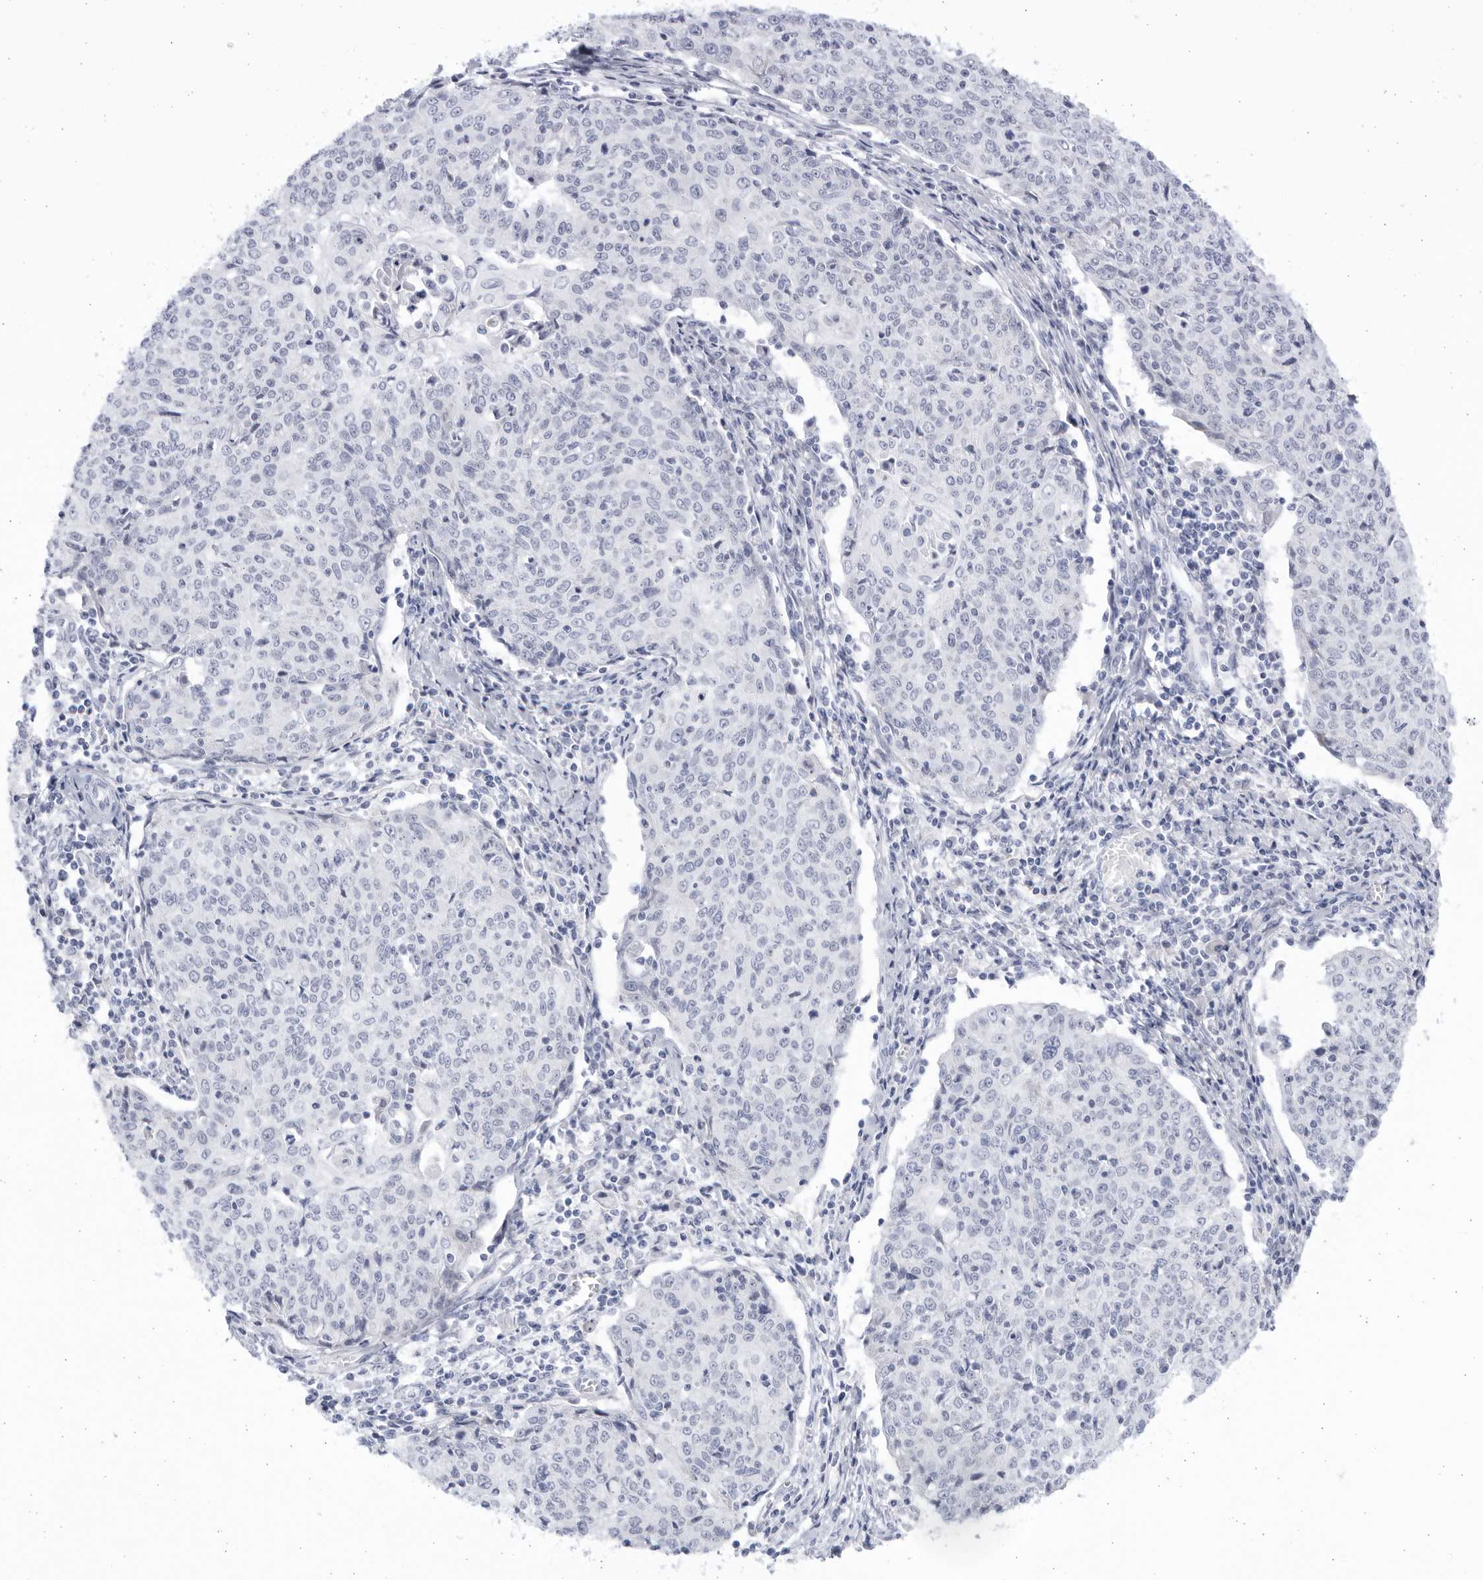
{"staining": {"intensity": "negative", "quantity": "none", "location": "none"}, "tissue": "cervical cancer", "cell_type": "Tumor cells", "image_type": "cancer", "snomed": [{"axis": "morphology", "description": "Squamous cell carcinoma, NOS"}, {"axis": "topography", "description": "Cervix"}], "caption": "Immunohistochemical staining of human cervical squamous cell carcinoma exhibits no significant staining in tumor cells.", "gene": "CCDC181", "patient": {"sex": "female", "age": 48}}